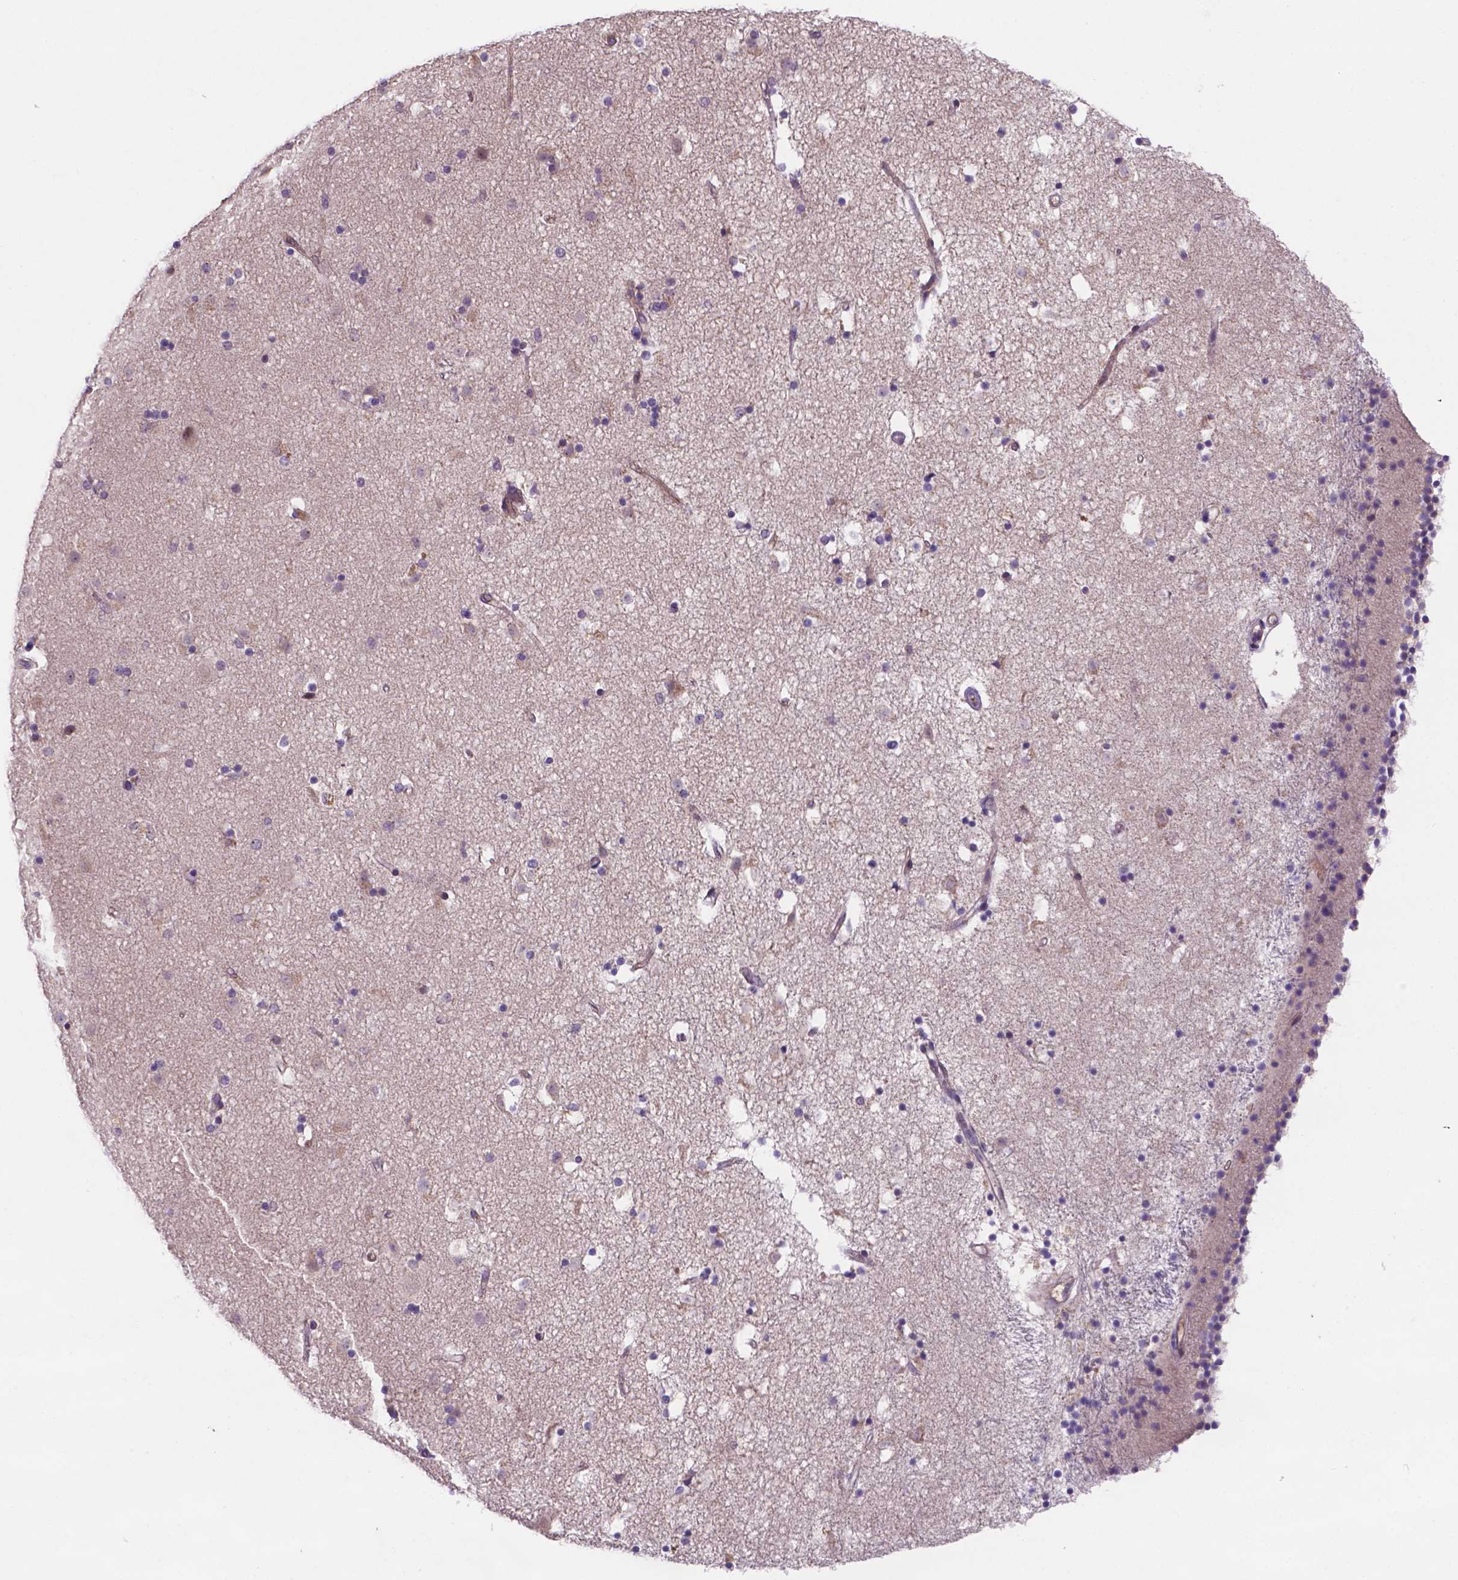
{"staining": {"intensity": "negative", "quantity": "none", "location": "none"}, "tissue": "caudate", "cell_type": "Glial cells", "image_type": "normal", "snomed": [{"axis": "morphology", "description": "Normal tissue, NOS"}, {"axis": "topography", "description": "Lateral ventricle wall"}], "caption": "There is no significant expression in glial cells of caudate. The staining is performed using DAB (3,3'-diaminobenzidine) brown chromogen with nuclei counter-stained in using hematoxylin.", "gene": "TM4SF20", "patient": {"sex": "female", "age": 71}}